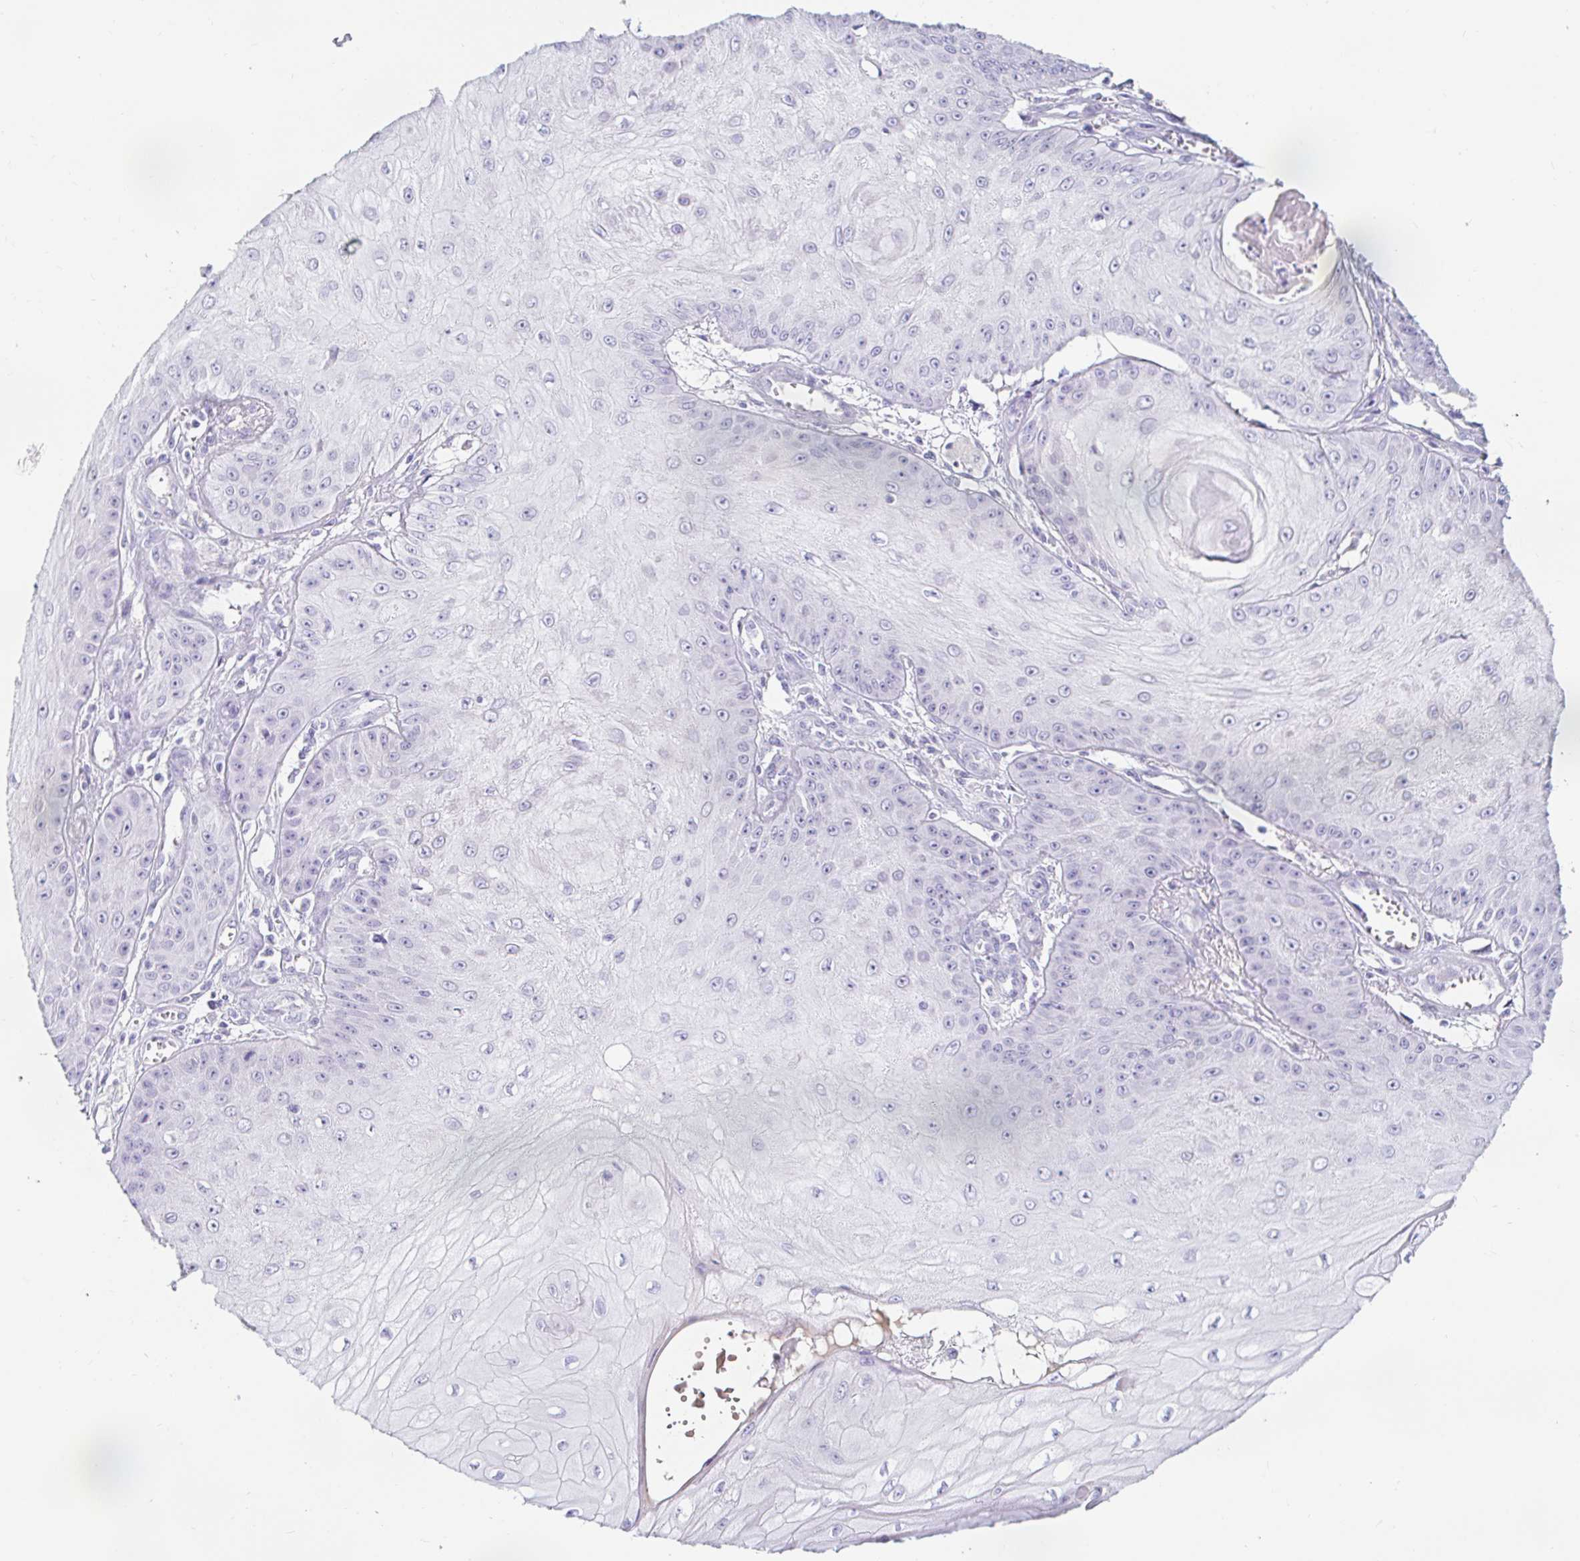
{"staining": {"intensity": "negative", "quantity": "none", "location": "none"}, "tissue": "skin cancer", "cell_type": "Tumor cells", "image_type": "cancer", "snomed": [{"axis": "morphology", "description": "Squamous cell carcinoma, NOS"}, {"axis": "topography", "description": "Skin"}], "caption": "Immunohistochemistry of human squamous cell carcinoma (skin) reveals no staining in tumor cells.", "gene": "TEX44", "patient": {"sex": "male", "age": 70}}